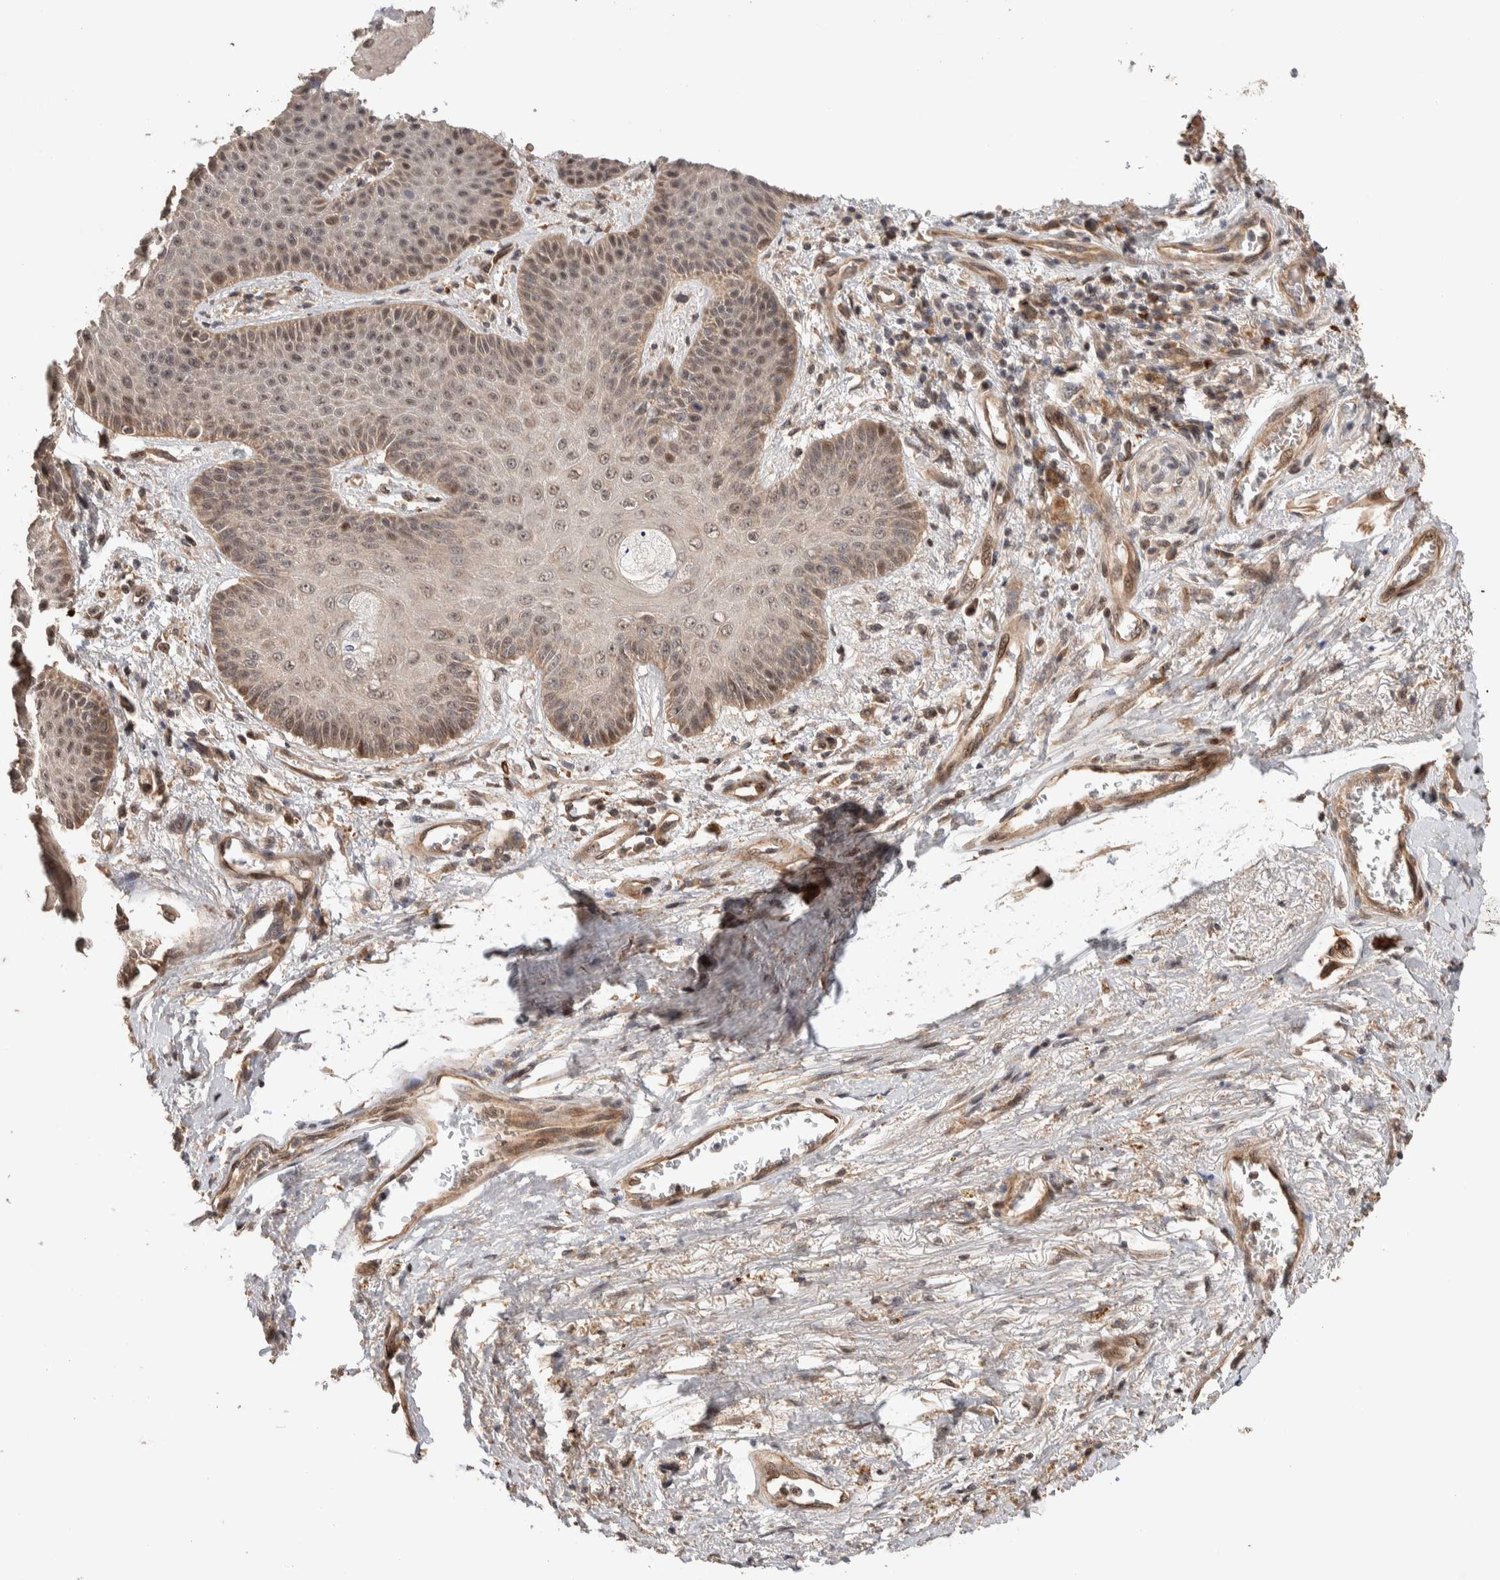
{"staining": {"intensity": "moderate", "quantity": ">75%", "location": "cytoplasmic/membranous,nuclear"}, "tissue": "skin", "cell_type": "Epidermal cells", "image_type": "normal", "snomed": [{"axis": "morphology", "description": "Normal tissue, NOS"}, {"axis": "topography", "description": "Anal"}], "caption": "Protein expression by immunohistochemistry (IHC) demonstrates moderate cytoplasmic/membranous,nuclear positivity in approximately >75% of epidermal cells in benign skin.", "gene": "PRDM15", "patient": {"sex": "female", "age": 46}}